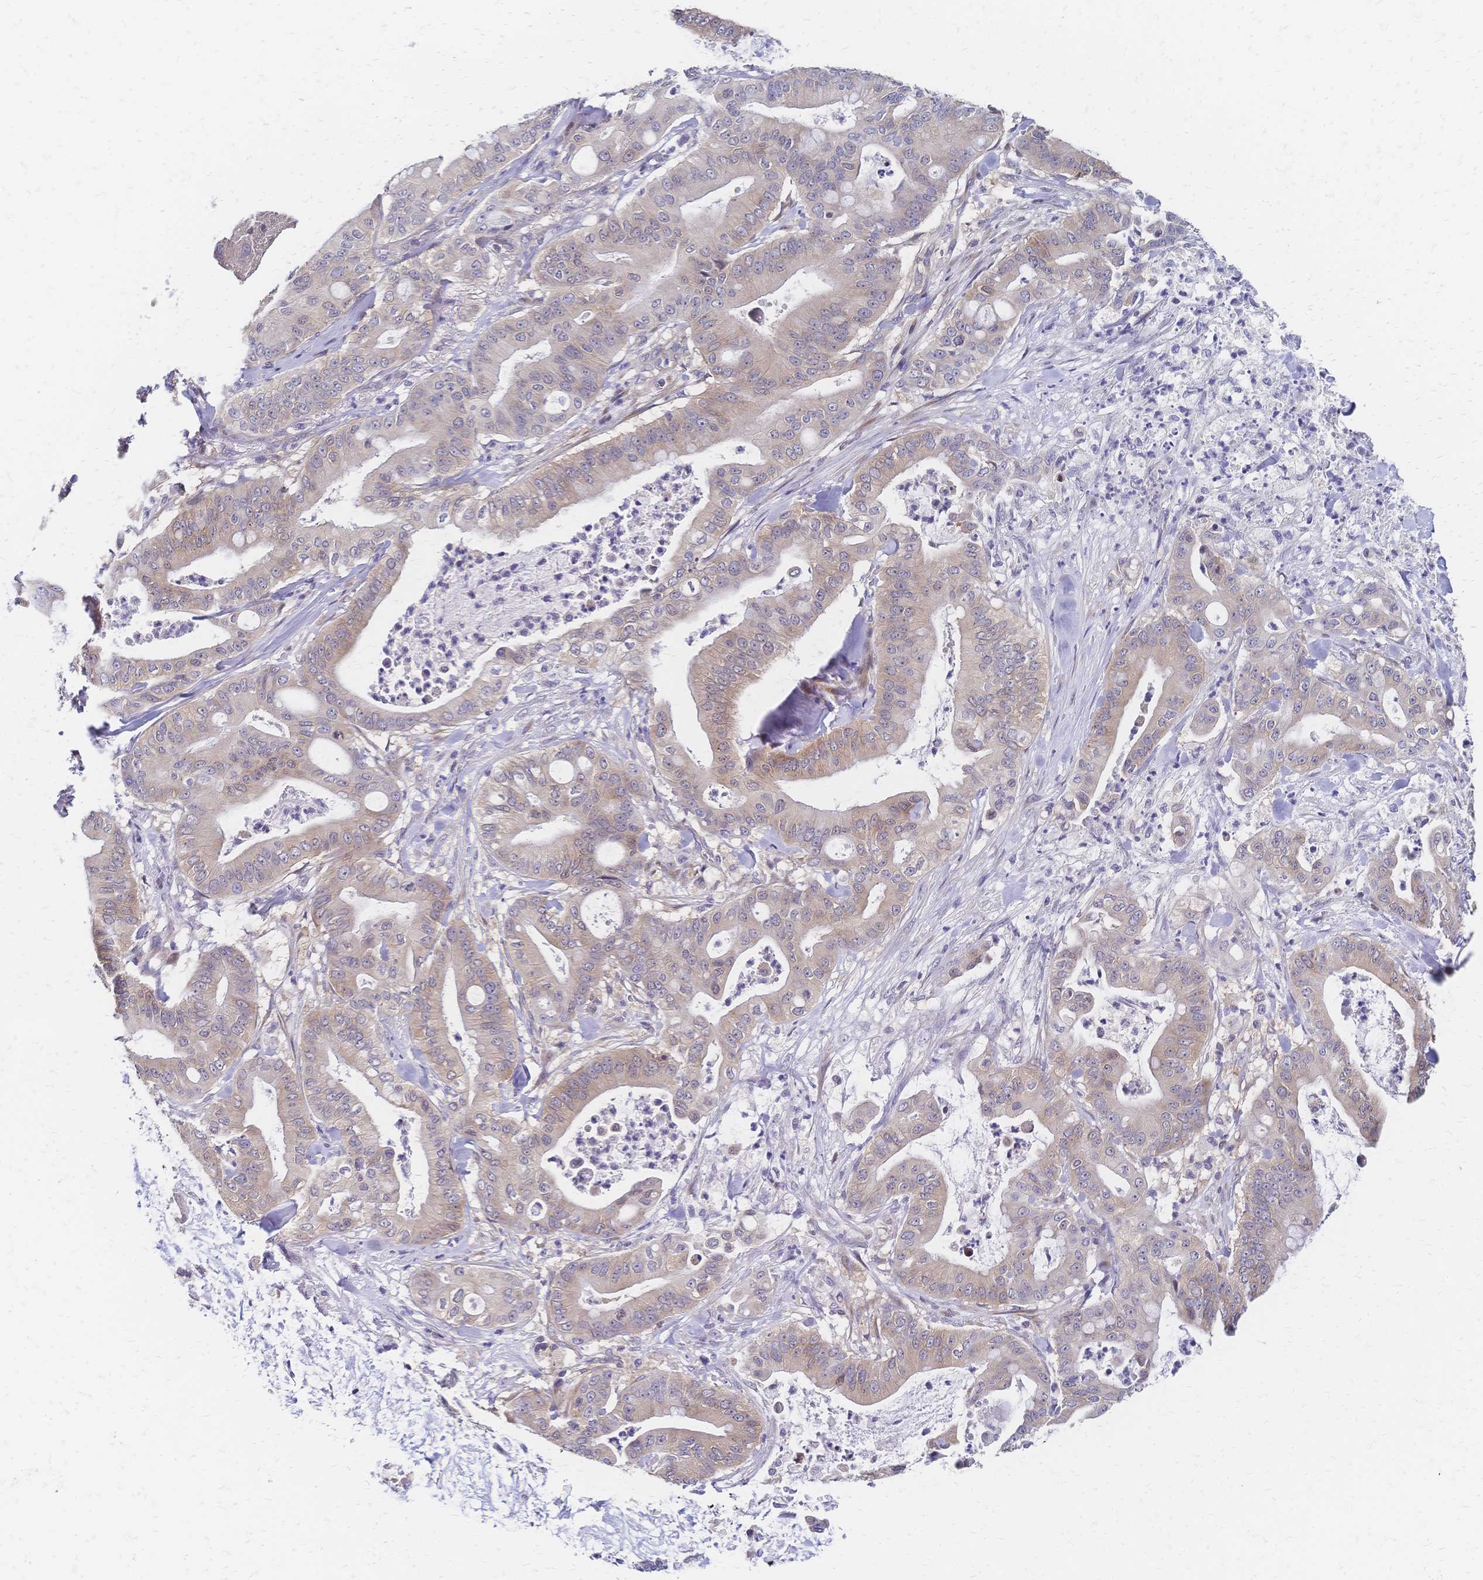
{"staining": {"intensity": "weak", "quantity": "<25%", "location": "cytoplasmic/membranous"}, "tissue": "pancreatic cancer", "cell_type": "Tumor cells", "image_type": "cancer", "snomed": [{"axis": "morphology", "description": "Adenocarcinoma, NOS"}, {"axis": "topography", "description": "Pancreas"}], "caption": "Immunohistochemical staining of human adenocarcinoma (pancreatic) reveals no significant staining in tumor cells.", "gene": "CBX7", "patient": {"sex": "male", "age": 71}}